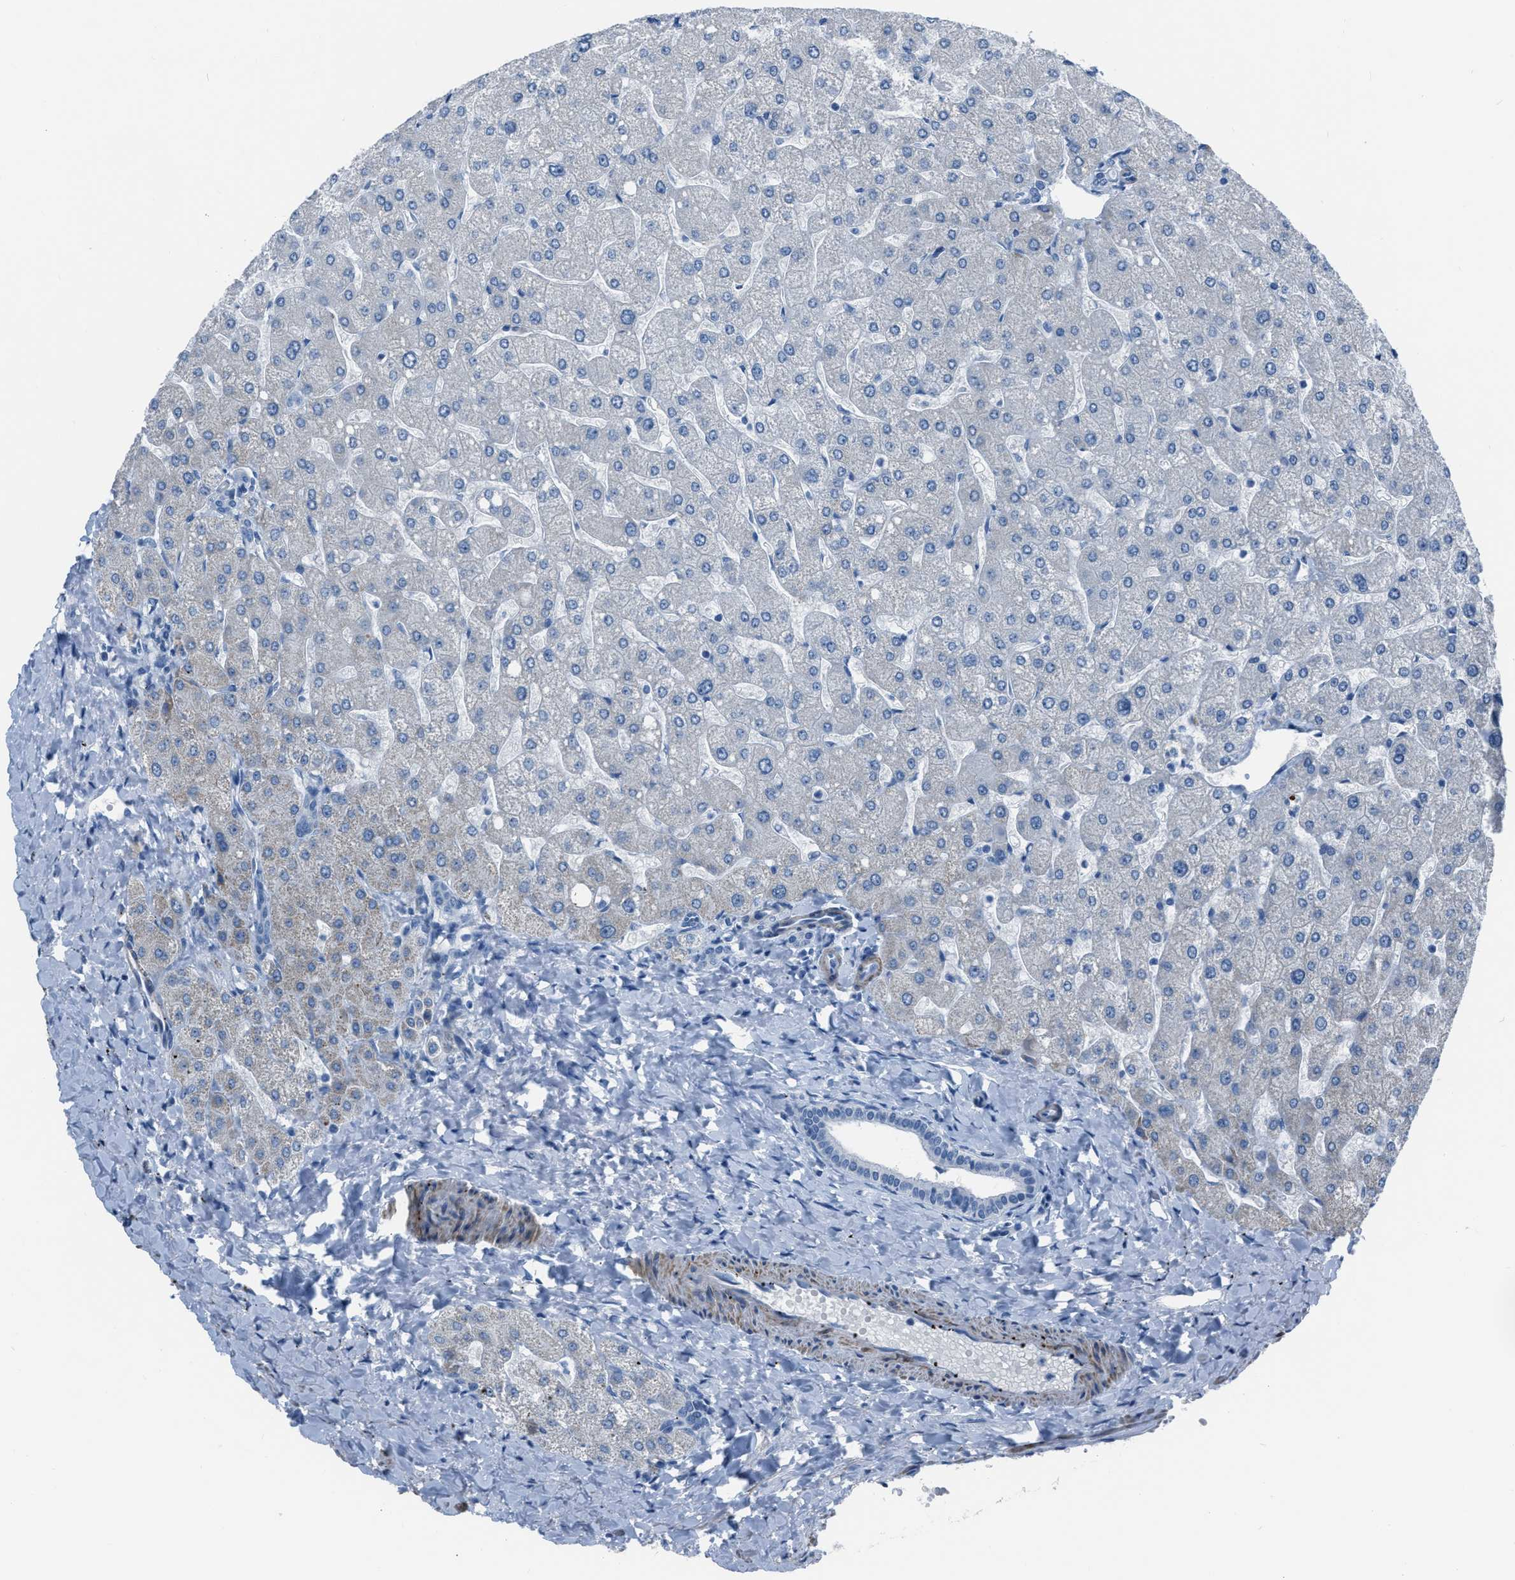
{"staining": {"intensity": "negative", "quantity": "none", "location": "none"}, "tissue": "liver", "cell_type": "Cholangiocytes", "image_type": "normal", "snomed": [{"axis": "morphology", "description": "Normal tissue, NOS"}, {"axis": "topography", "description": "Liver"}], "caption": "This is an immunohistochemistry (IHC) image of unremarkable liver. There is no positivity in cholangiocytes.", "gene": "SPATC1L", "patient": {"sex": "male", "age": 55}}